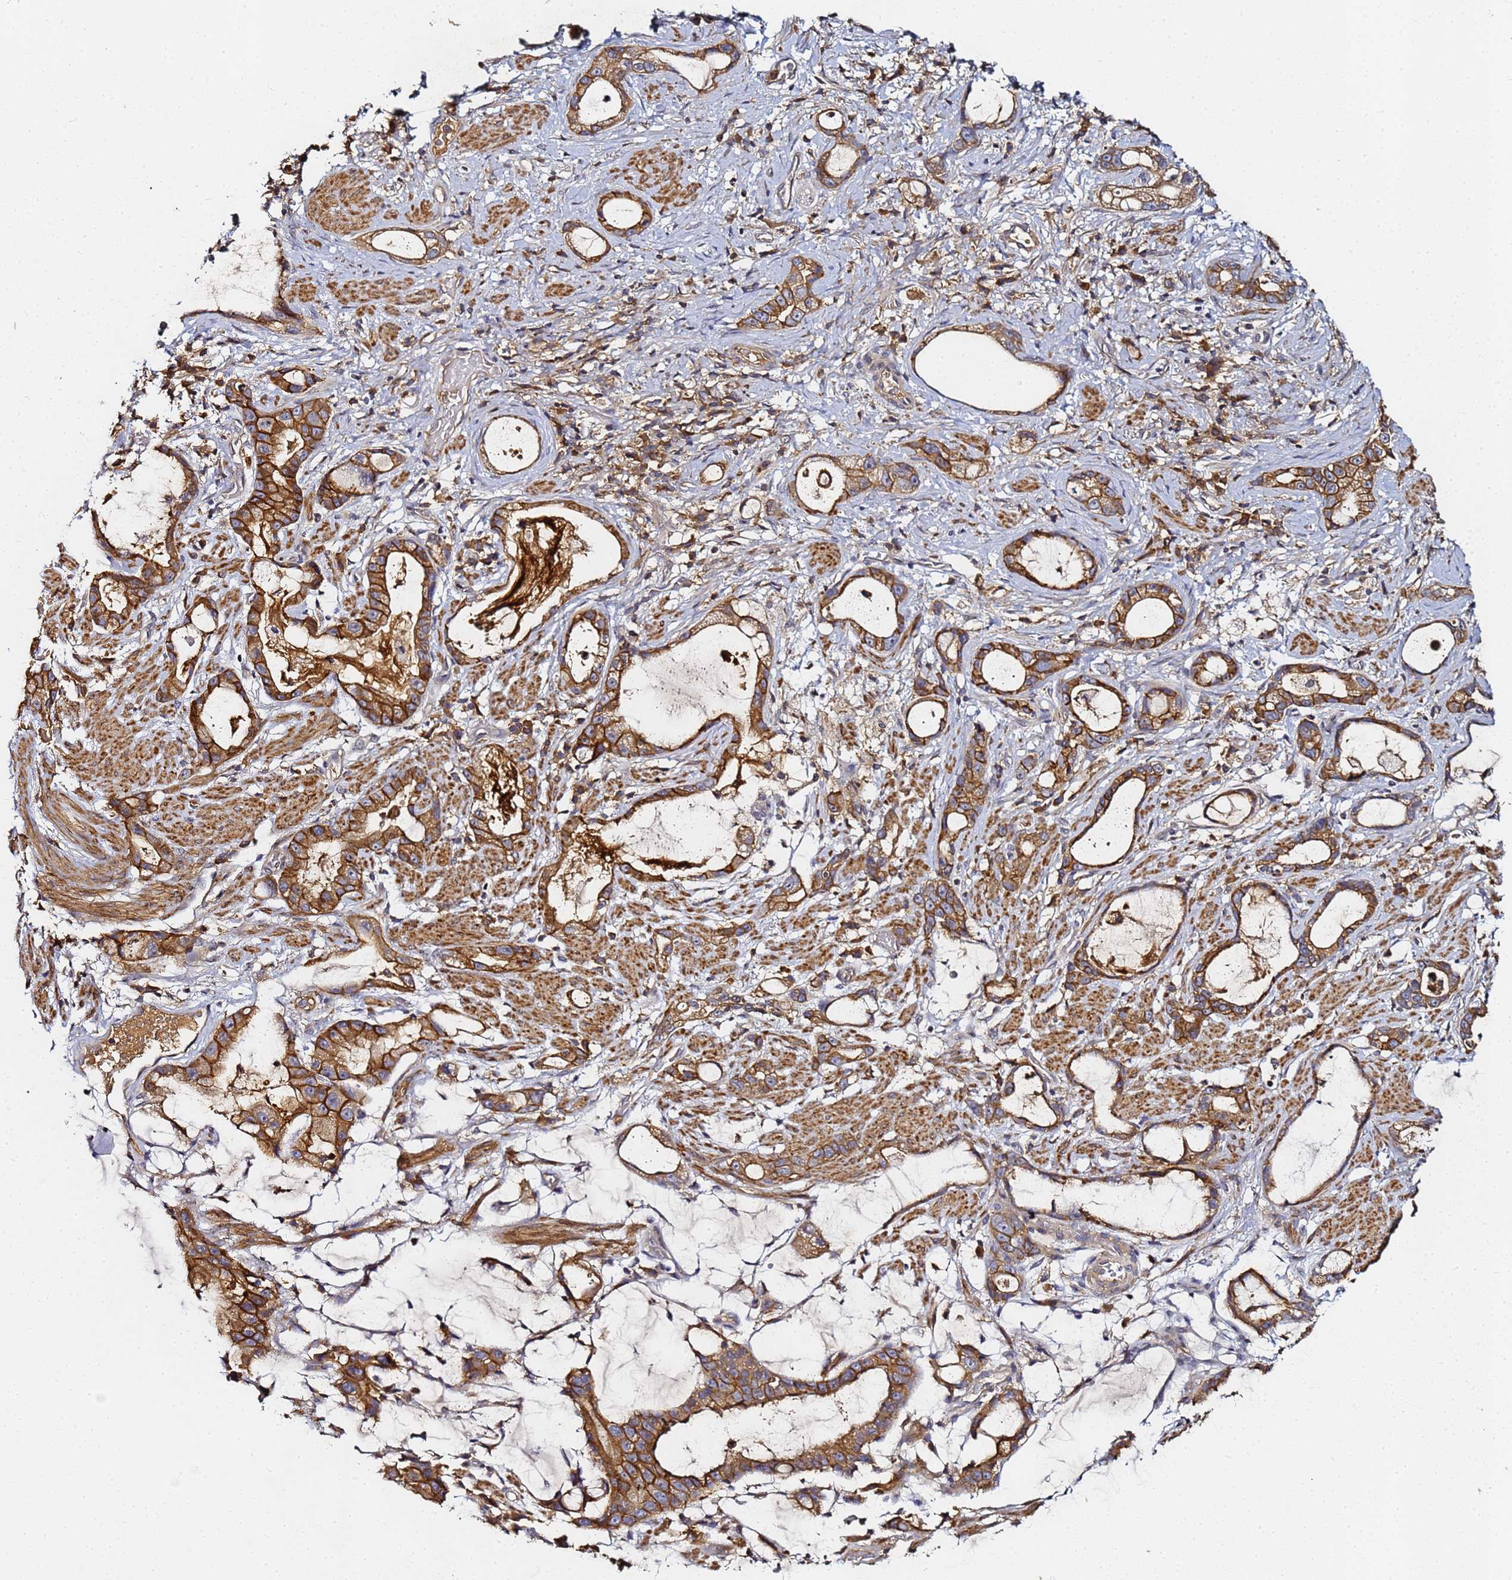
{"staining": {"intensity": "moderate", "quantity": ">75%", "location": "cytoplasmic/membranous"}, "tissue": "stomach cancer", "cell_type": "Tumor cells", "image_type": "cancer", "snomed": [{"axis": "morphology", "description": "Adenocarcinoma, NOS"}, {"axis": "topography", "description": "Stomach"}], "caption": "Immunohistochemistry (IHC) (DAB (3,3'-diaminobenzidine)) staining of human stomach adenocarcinoma shows moderate cytoplasmic/membranous protein positivity in approximately >75% of tumor cells.", "gene": "LRRC69", "patient": {"sex": "male", "age": 55}}